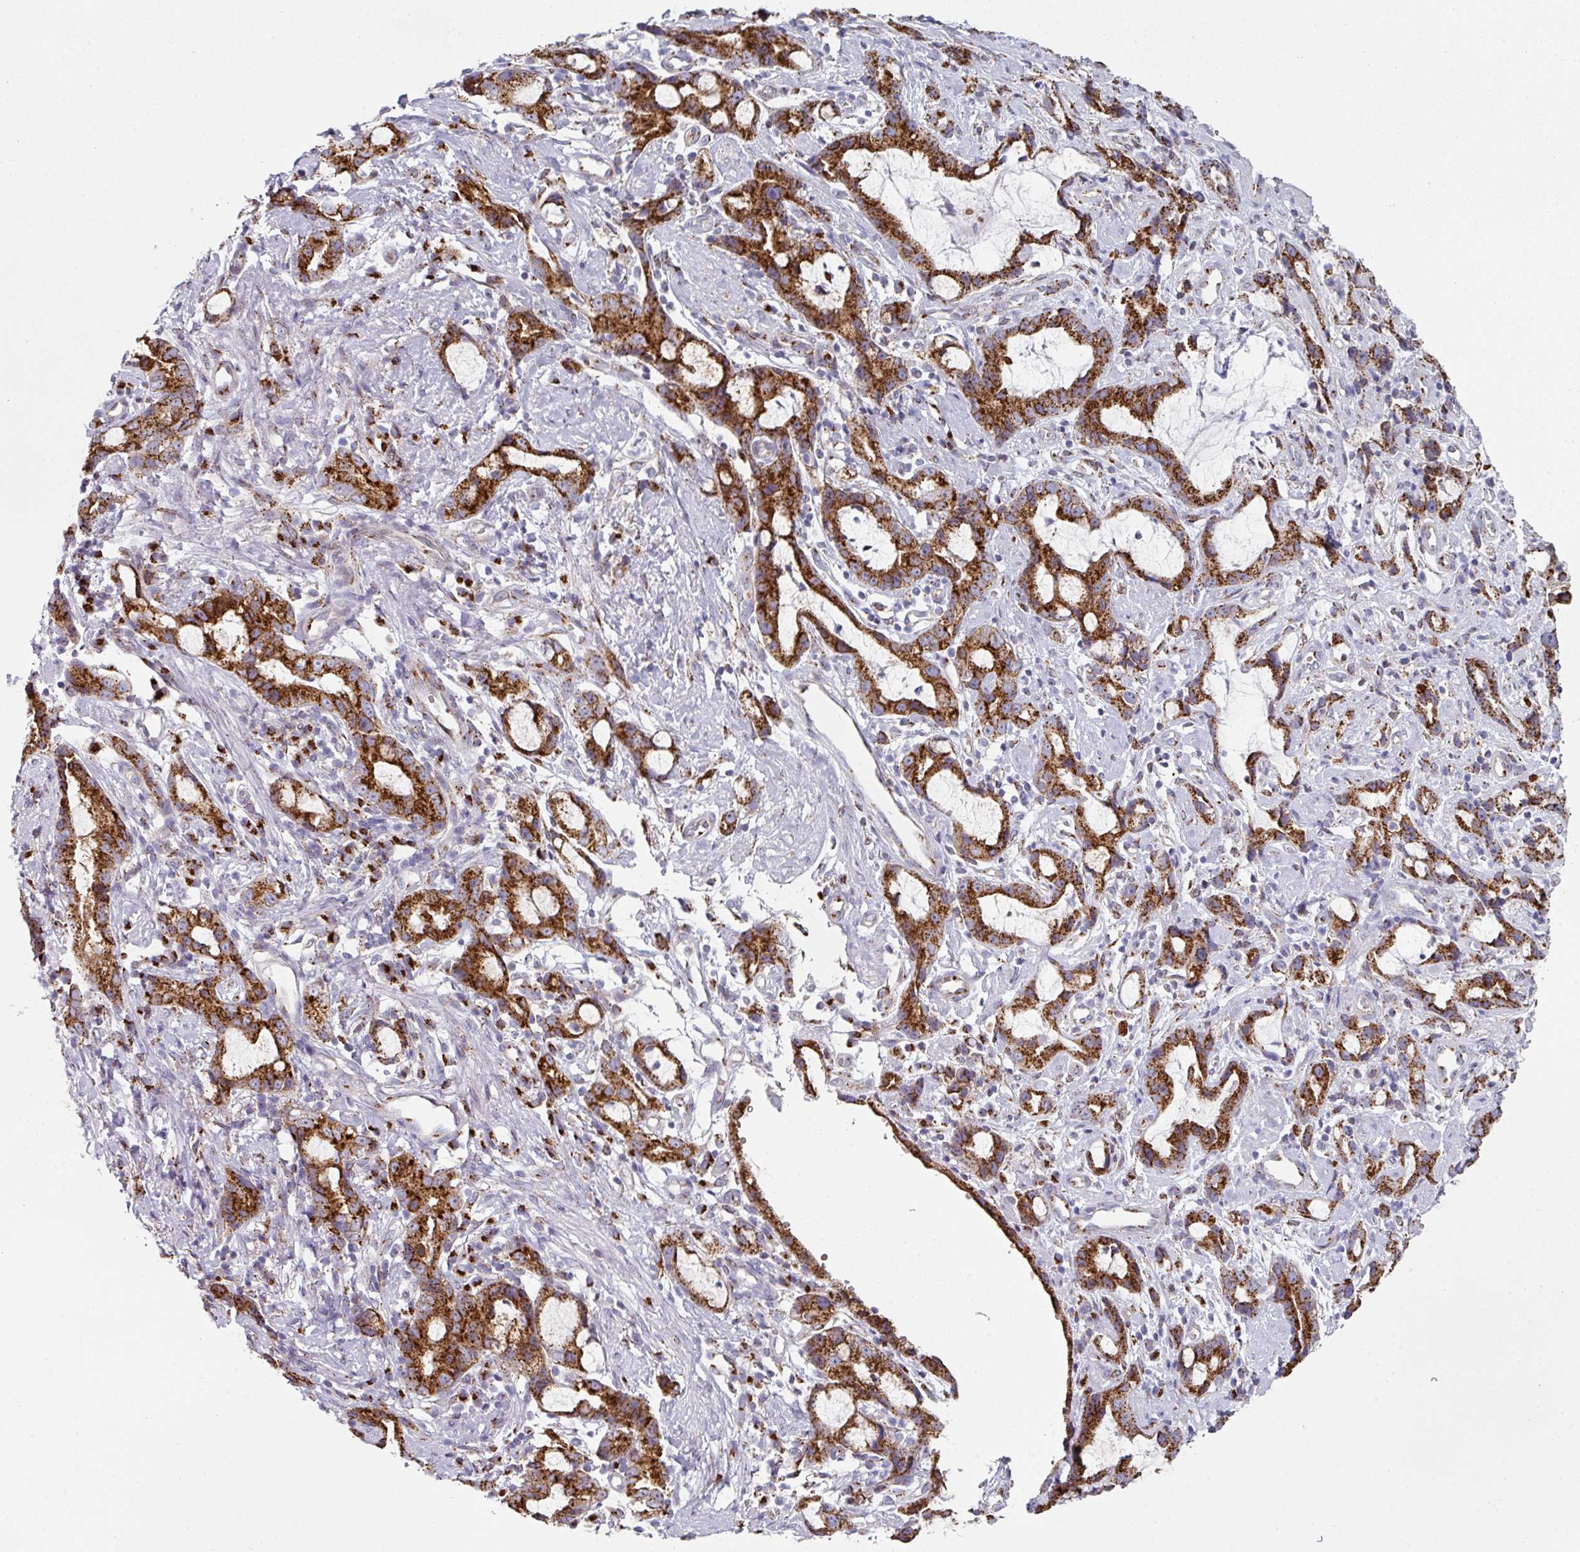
{"staining": {"intensity": "strong", "quantity": ">75%", "location": "cytoplasmic/membranous"}, "tissue": "stomach cancer", "cell_type": "Tumor cells", "image_type": "cancer", "snomed": [{"axis": "morphology", "description": "Adenocarcinoma, NOS"}, {"axis": "topography", "description": "Stomach"}], "caption": "The image demonstrates a brown stain indicating the presence of a protein in the cytoplasmic/membranous of tumor cells in stomach cancer. (Brightfield microscopy of DAB IHC at high magnification).", "gene": "CCDC85B", "patient": {"sex": "male", "age": 55}}